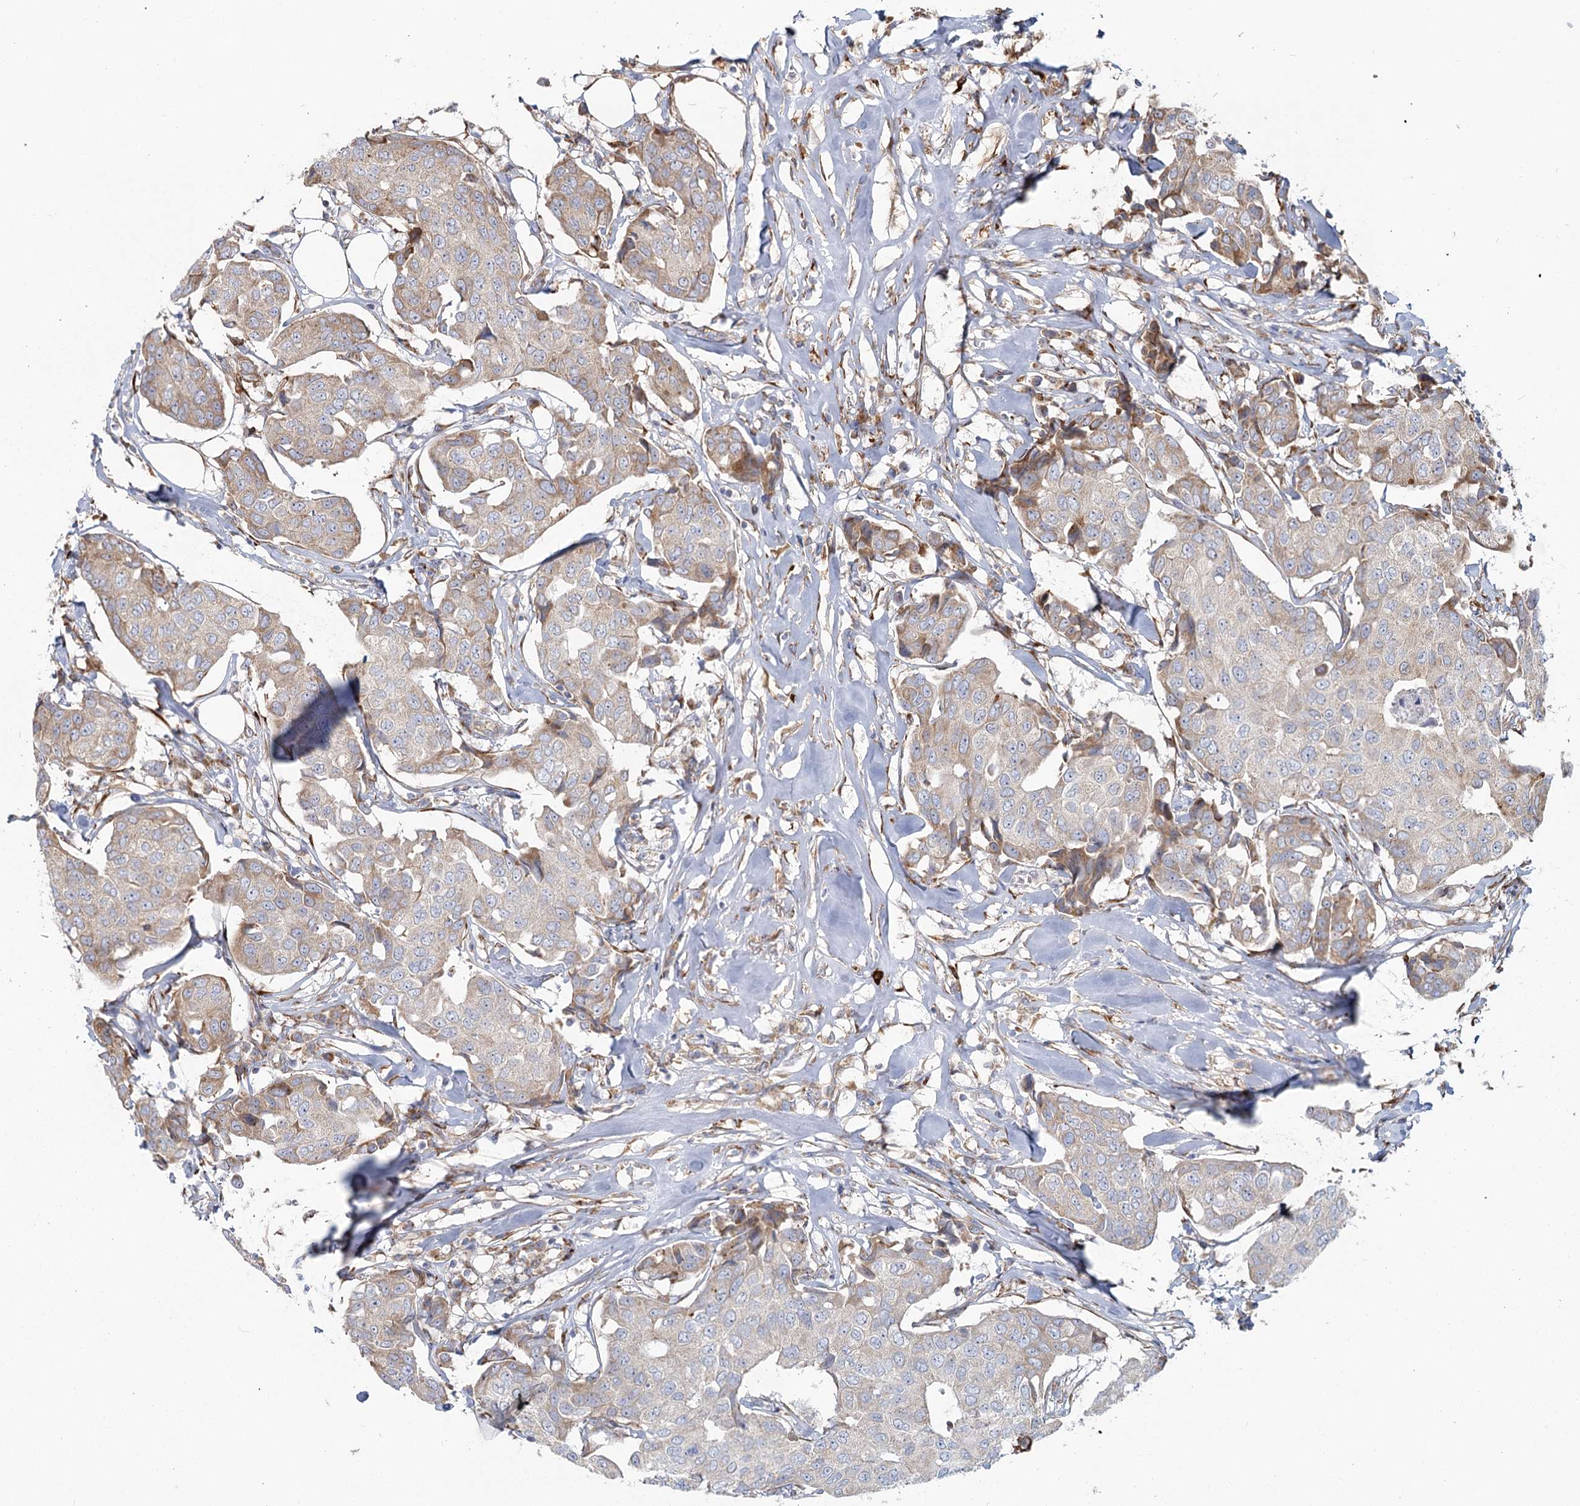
{"staining": {"intensity": "moderate", "quantity": "25%-75%", "location": "cytoplasmic/membranous"}, "tissue": "breast cancer", "cell_type": "Tumor cells", "image_type": "cancer", "snomed": [{"axis": "morphology", "description": "Duct carcinoma"}, {"axis": "topography", "description": "Breast"}], "caption": "Protein expression analysis of human breast cancer (invasive ductal carcinoma) reveals moderate cytoplasmic/membranous expression in about 25%-75% of tumor cells.", "gene": "HARS2", "patient": {"sex": "female", "age": 80}}